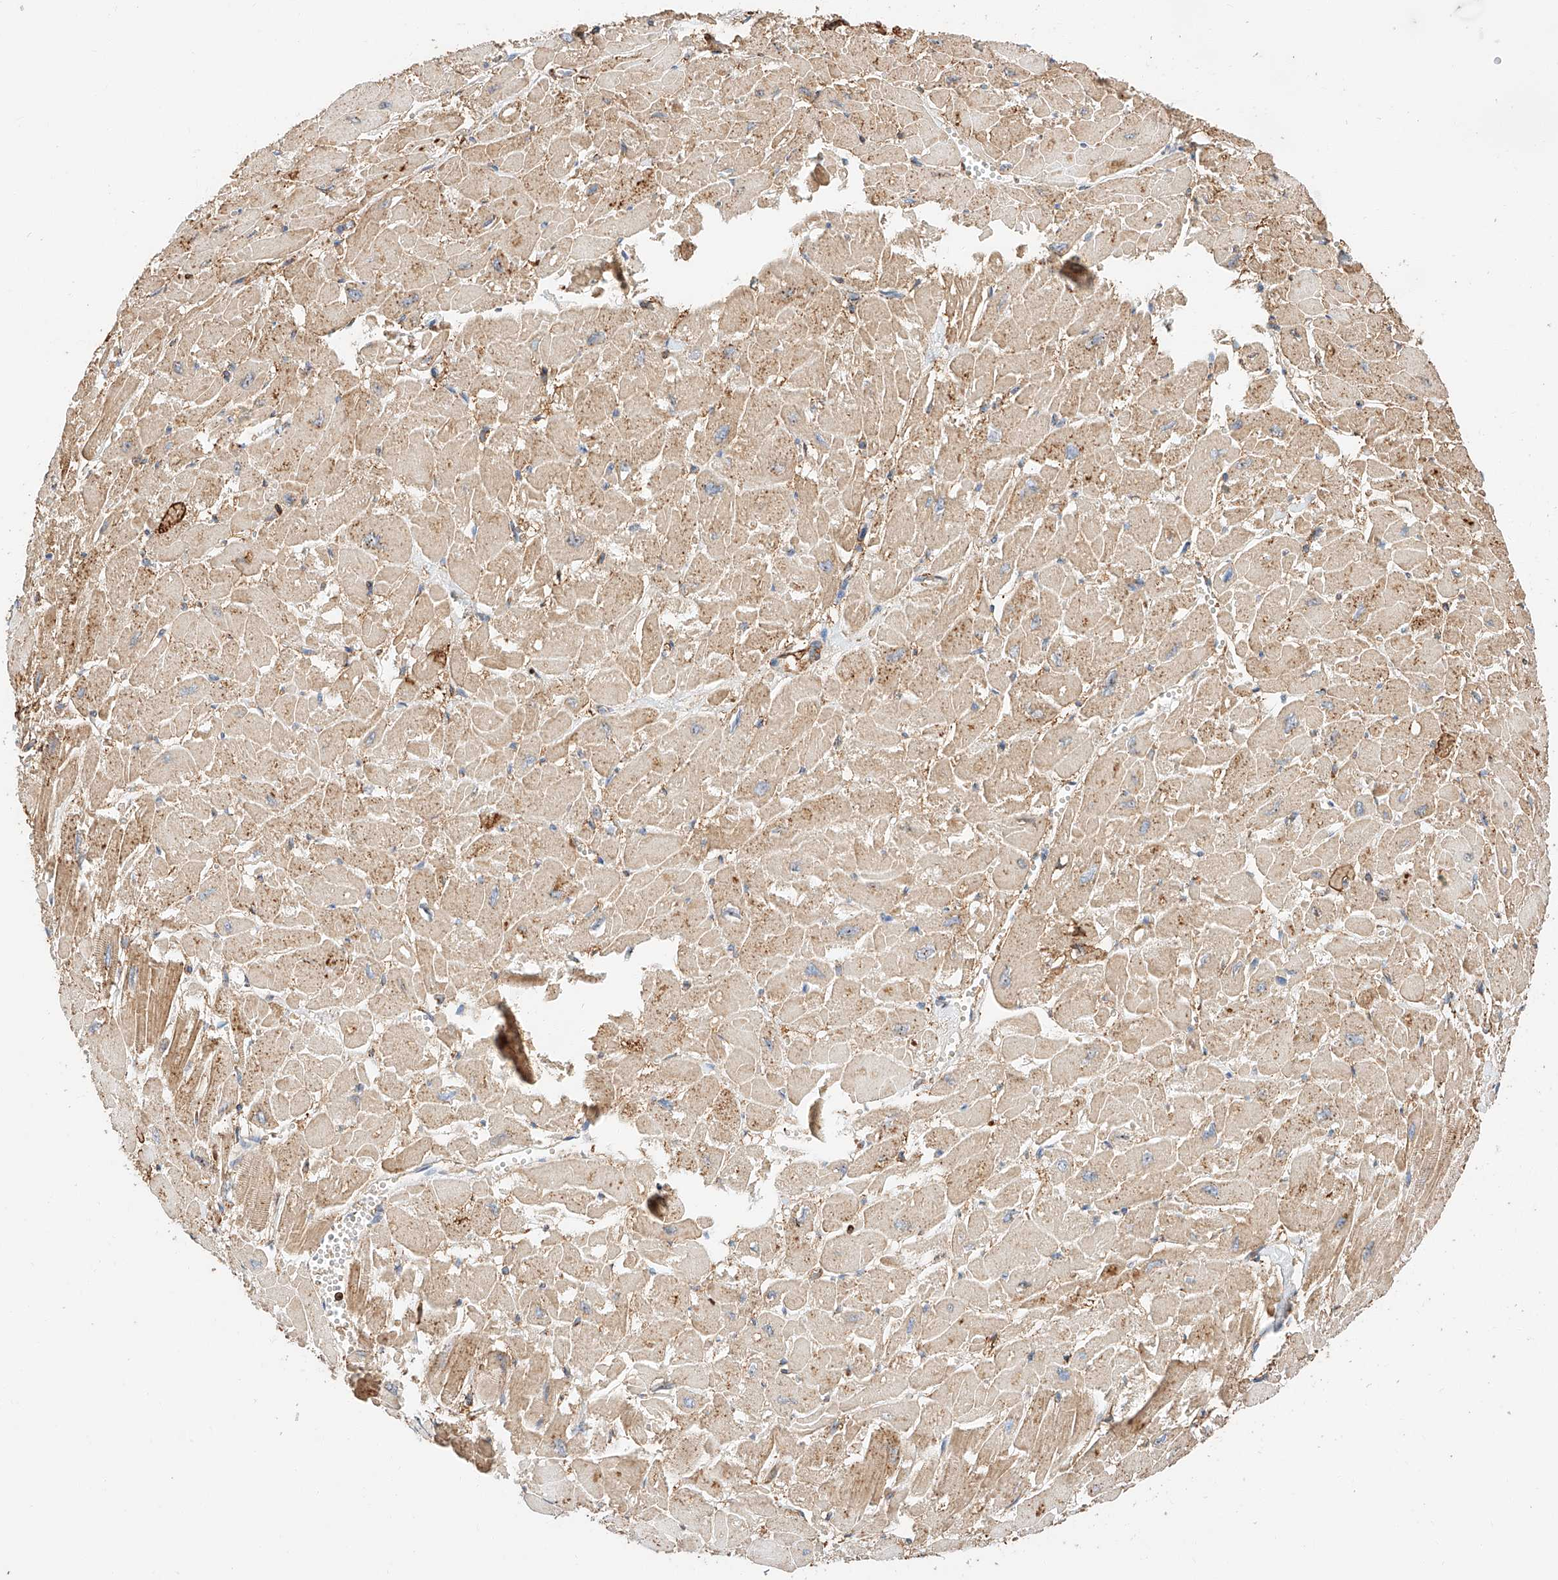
{"staining": {"intensity": "moderate", "quantity": ">75%", "location": "cytoplasmic/membranous"}, "tissue": "heart muscle", "cell_type": "Cardiomyocytes", "image_type": "normal", "snomed": [{"axis": "morphology", "description": "Normal tissue, NOS"}, {"axis": "topography", "description": "Heart"}], "caption": "Brown immunohistochemical staining in benign heart muscle exhibits moderate cytoplasmic/membranous expression in about >75% of cardiomyocytes.", "gene": "WFS1", "patient": {"sex": "male", "age": 54}}